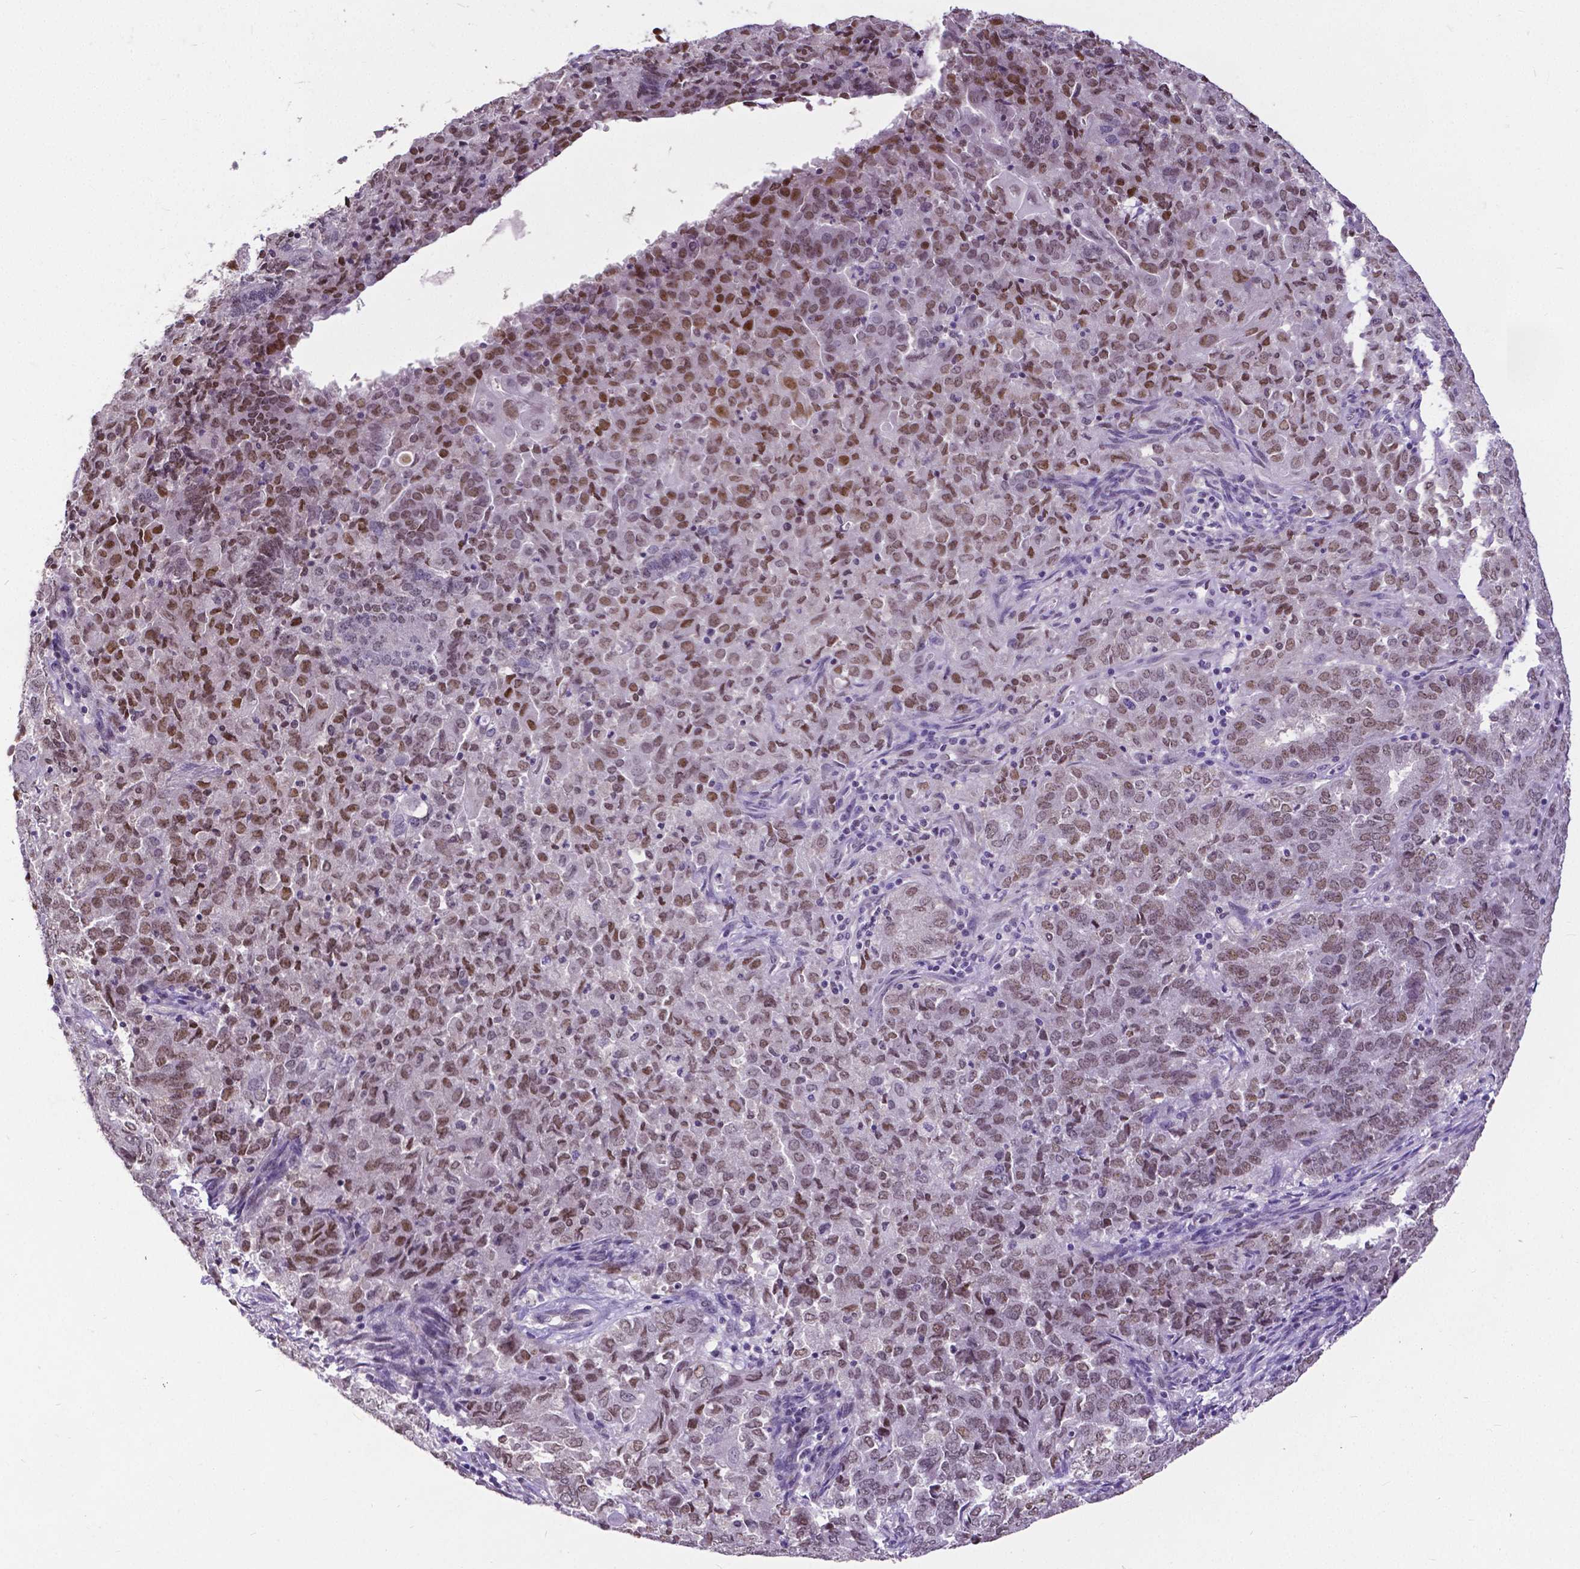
{"staining": {"intensity": "moderate", "quantity": ">75%", "location": "nuclear"}, "tissue": "endometrial cancer", "cell_type": "Tumor cells", "image_type": "cancer", "snomed": [{"axis": "morphology", "description": "Adenocarcinoma, NOS"}, {"axis": "topography", "description": "Endometrium"}], "caption": "The immunohistochemical stain highlights moderate nuclear staining in tumor cells of endometrial adenocarcinoma tissue.", "gene": "ATRX", "patient": {"sex": "female", "age": 72}}